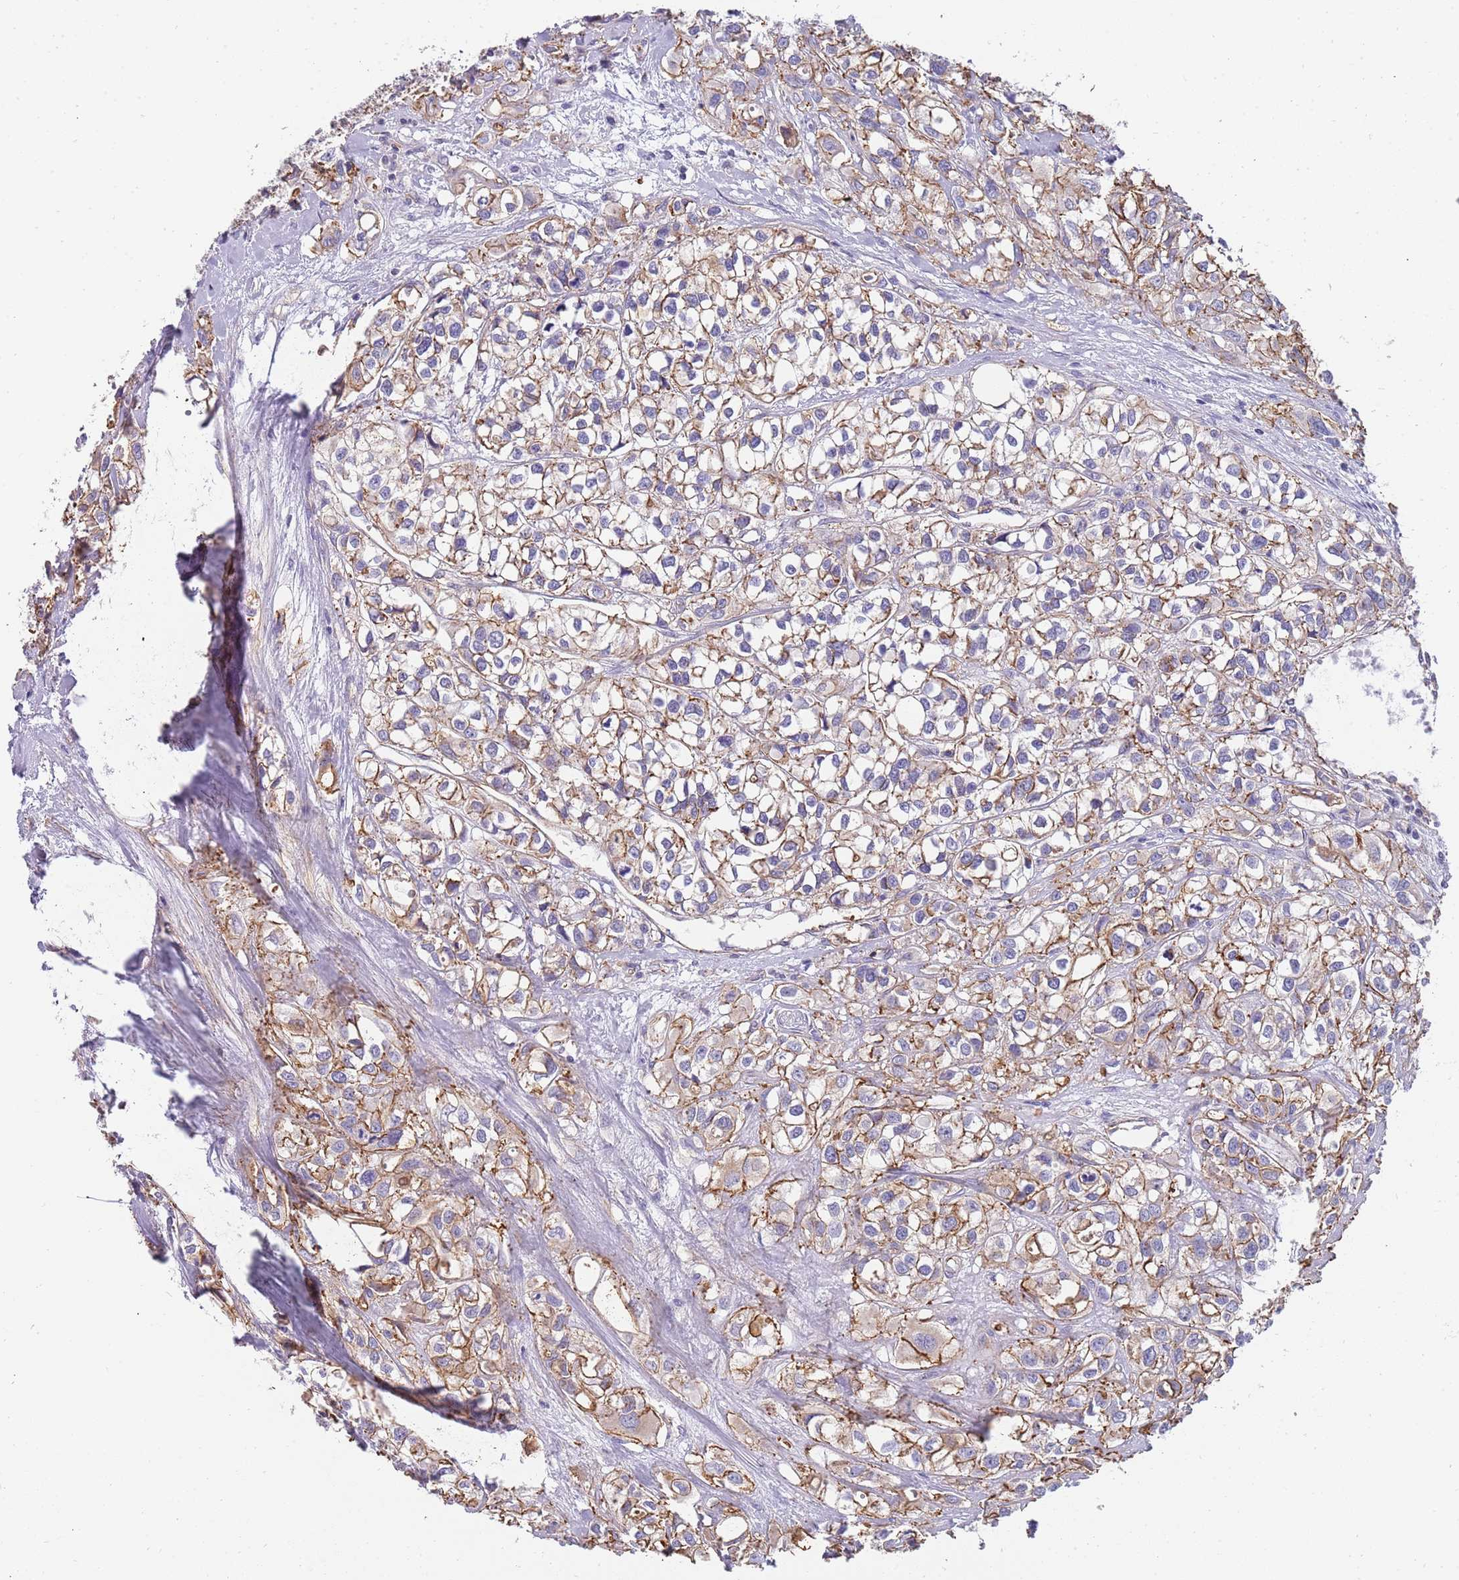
{"staining": {"intensity": "weak", "quantity": "25%-75%", "location": "cytoplasmic/membranous"}, "tissue": "urothelial cancer", "cell_type": "Tumor cells", "image_type": "cancer", "snomed": [{"axis": "morphology", "description": "Urothelial carcinoma, High grade"}, {"axis": "topography", "description": "Urinary bladder"}], "caption": "Protein staining reveals weak cytoplasmic/membranous staining in approximately 25%-75% of tumor cells in urothelial carcinoma (high-grade). (DAB = brown stain, brightfield microscopy at high magnification).", "gene": "GFRAL", "patient": {"sex": "male", "age": 67}}